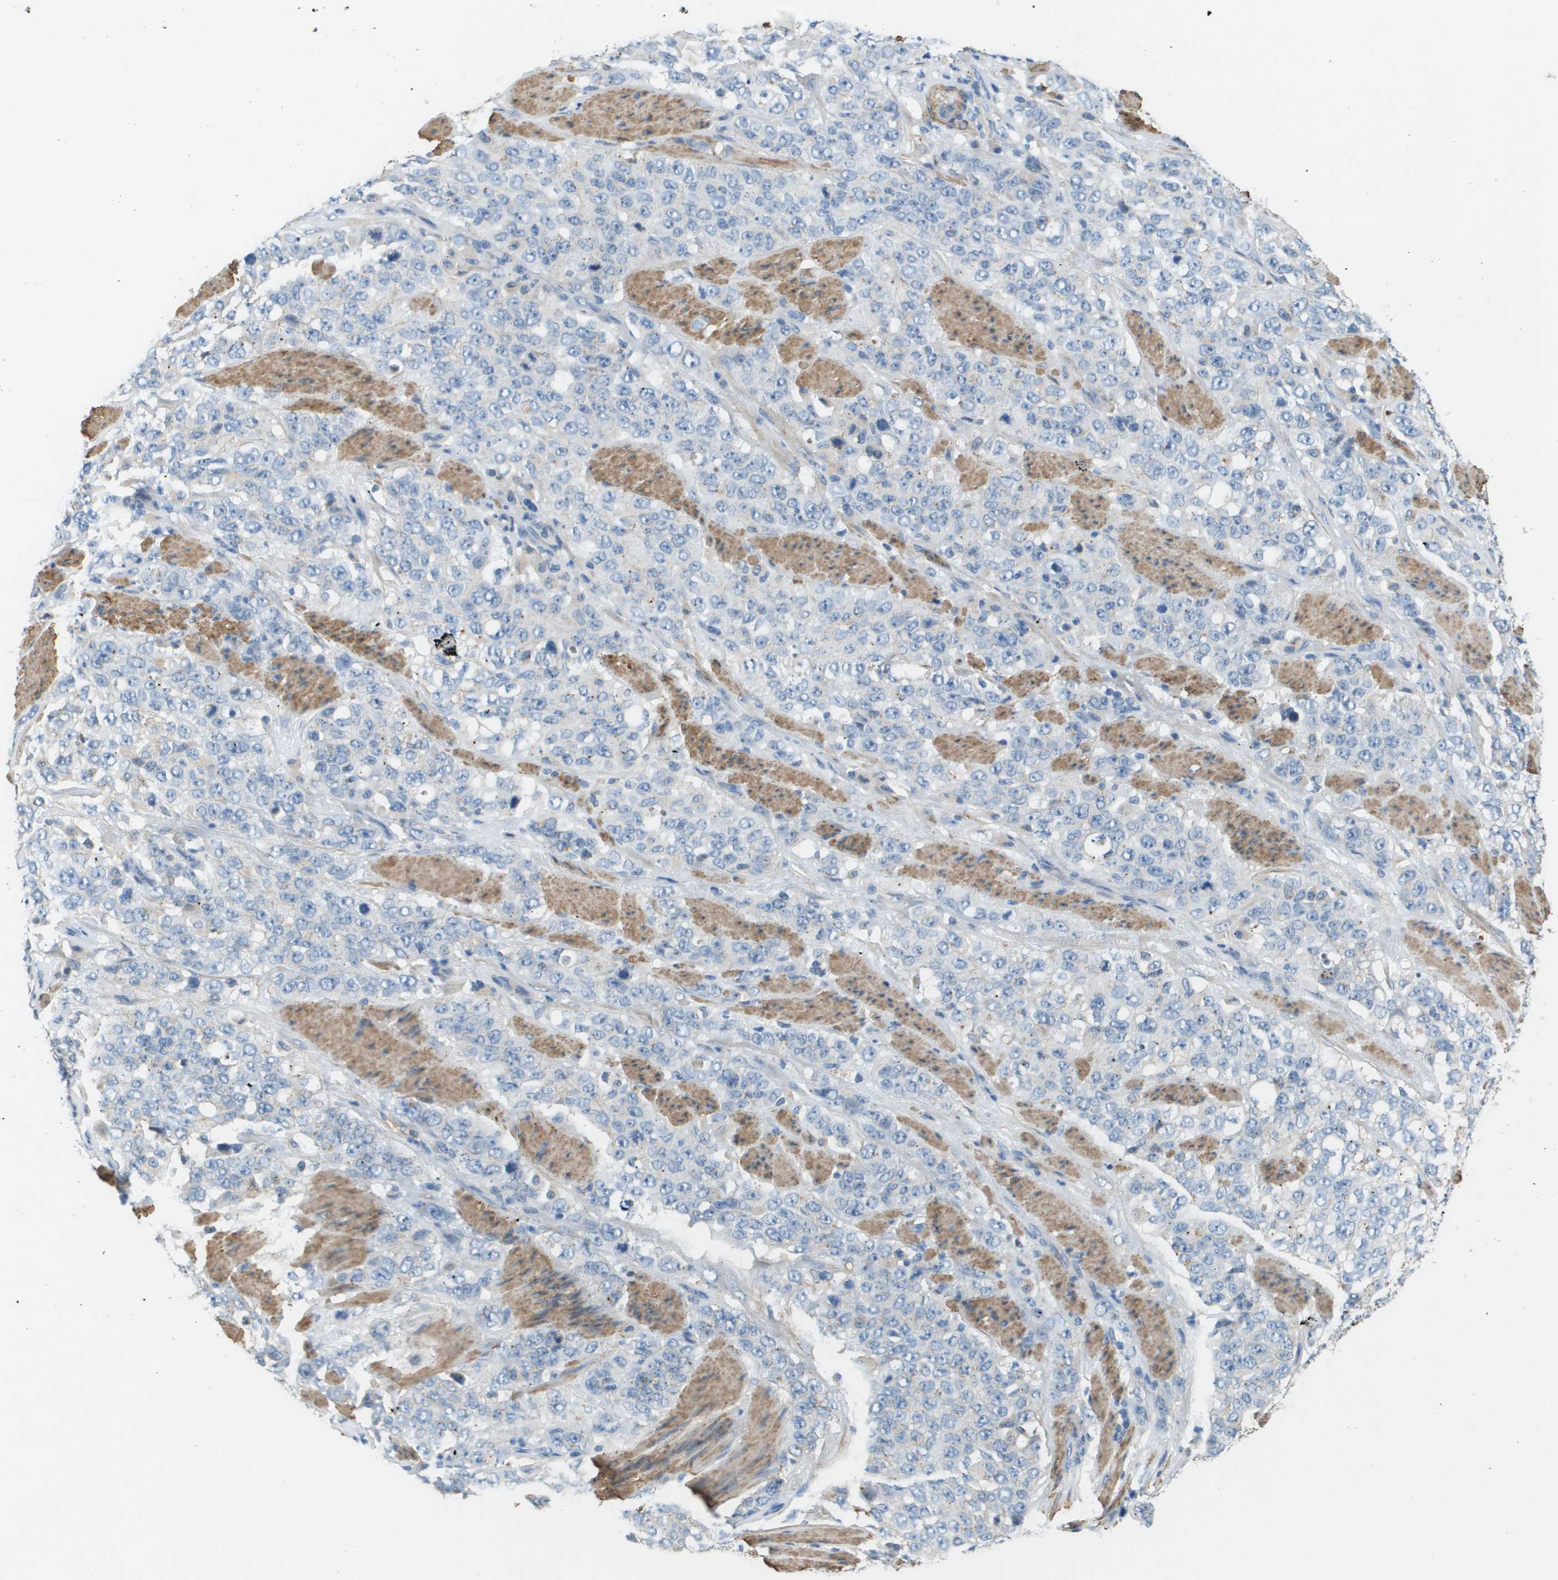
{"staining": {"intensity": "negative", "quantity": "none", "location": "none"}, "tissue": "stomach cancer", "cell_type": "Tumor cells", "image_type": "cancer", "snomed": [{"axis": "morphology", "description": "Adenocarcinoma, NOS"}, {"axis": "topography", "description": "Stomach"}], "caption": "A high-resolution photomicrograph shows IHC staining of adenocarcinoma (stomach), which shows no significant positivity in tumor cells. (DAB IHC with hematoxylin counter stain).", "gene": "MYH11", "patient": {"sex": "male", "age": 48}}